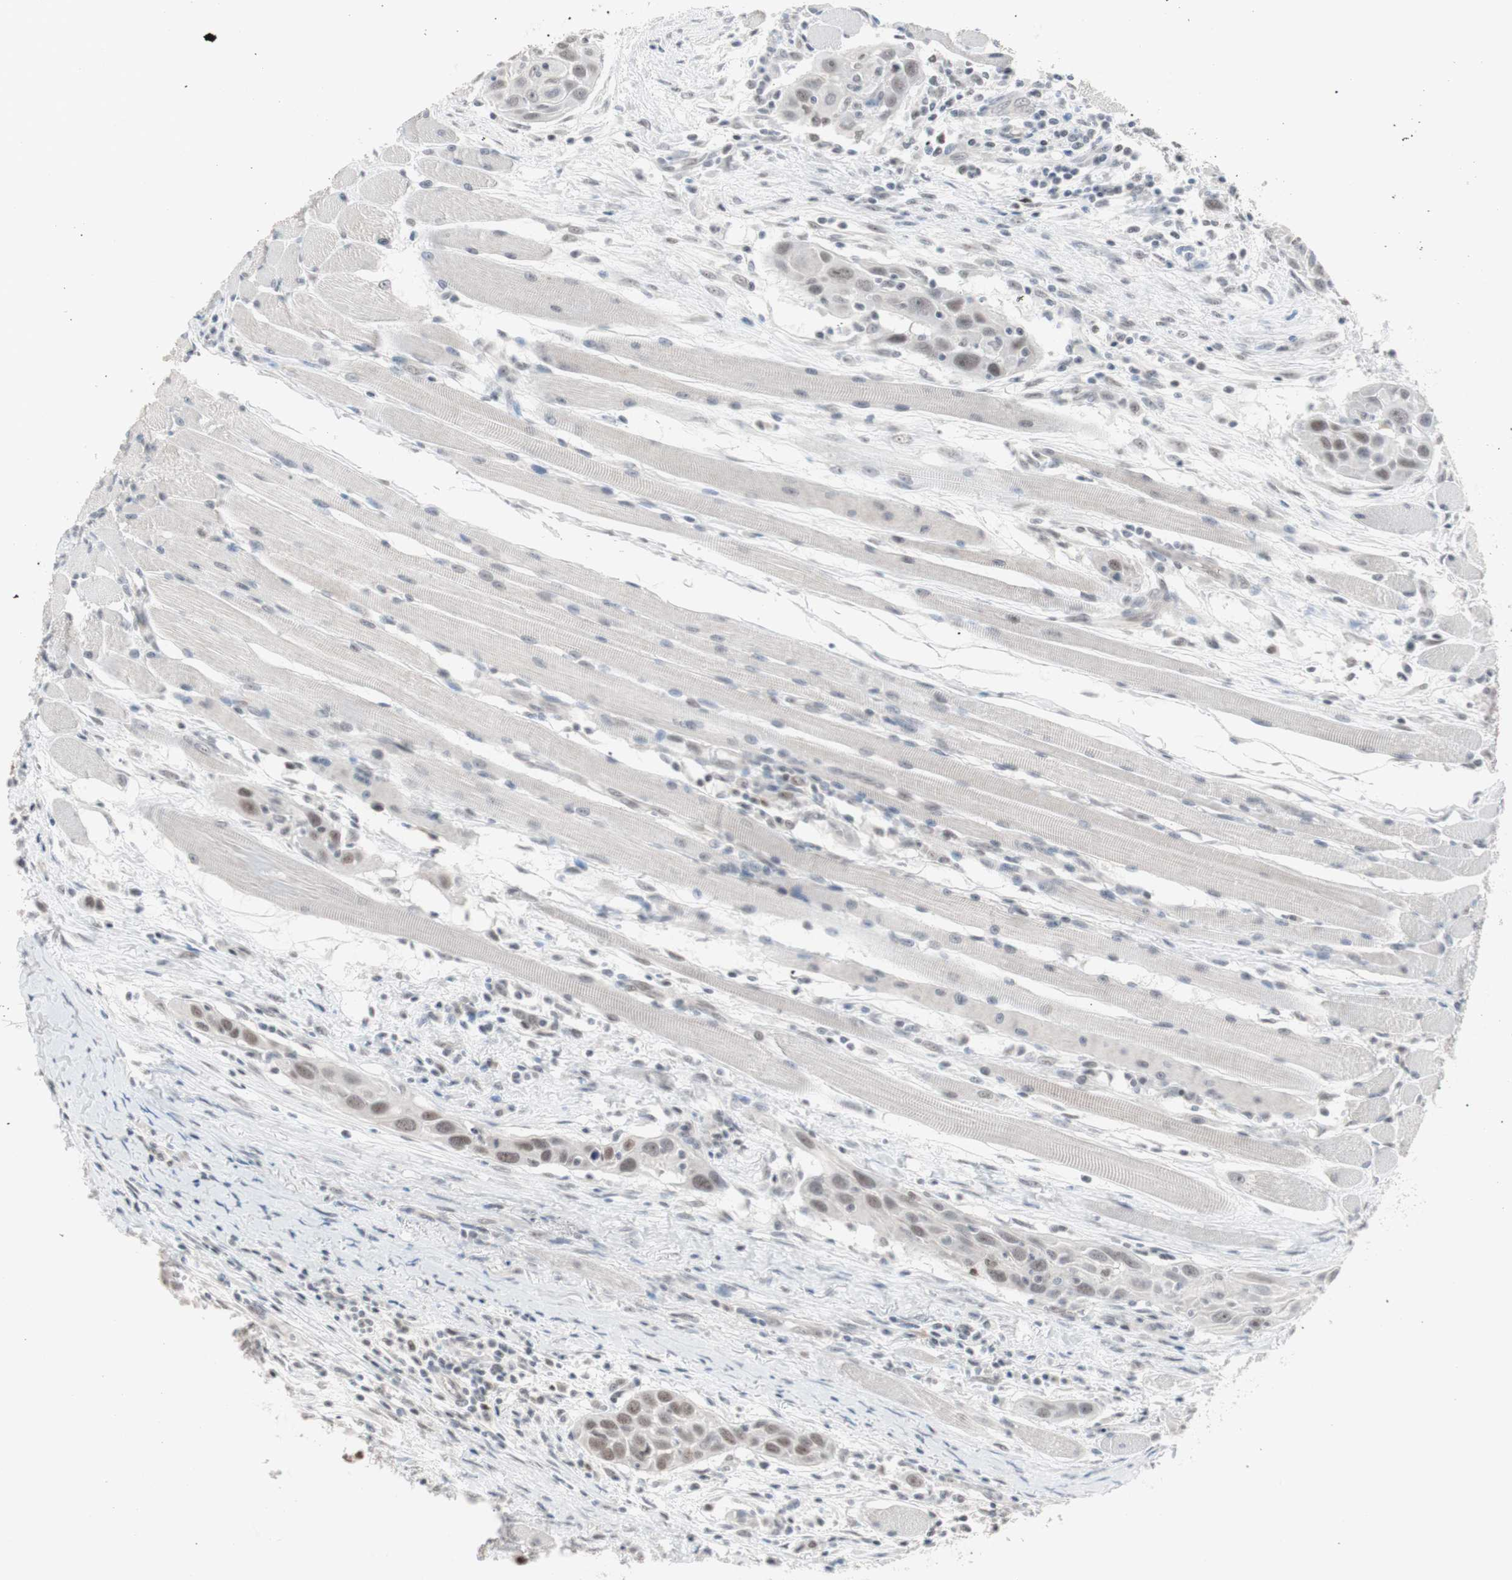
{"staining": {"intensity": "weak", "quantity": ">75%", "location": "nuclear"}, "tissue": "head and neck cancer", "cell_type": "Tumor cells", "image_type": "cancer", "snomed": [{"axis": "morphology", "description": "Squamous cell carcinoma, NOS"}, {"axis": "topography", "description": "Oral tissue"}, {"axis": "topography", "description": "Head-Neck"}], "caption": "Weak nuclear staining is identified in approximately >75% of tumor cells in head and neck cancer.", "gene": "LIG3", "patient": {"sex": "female", "age": 50}}